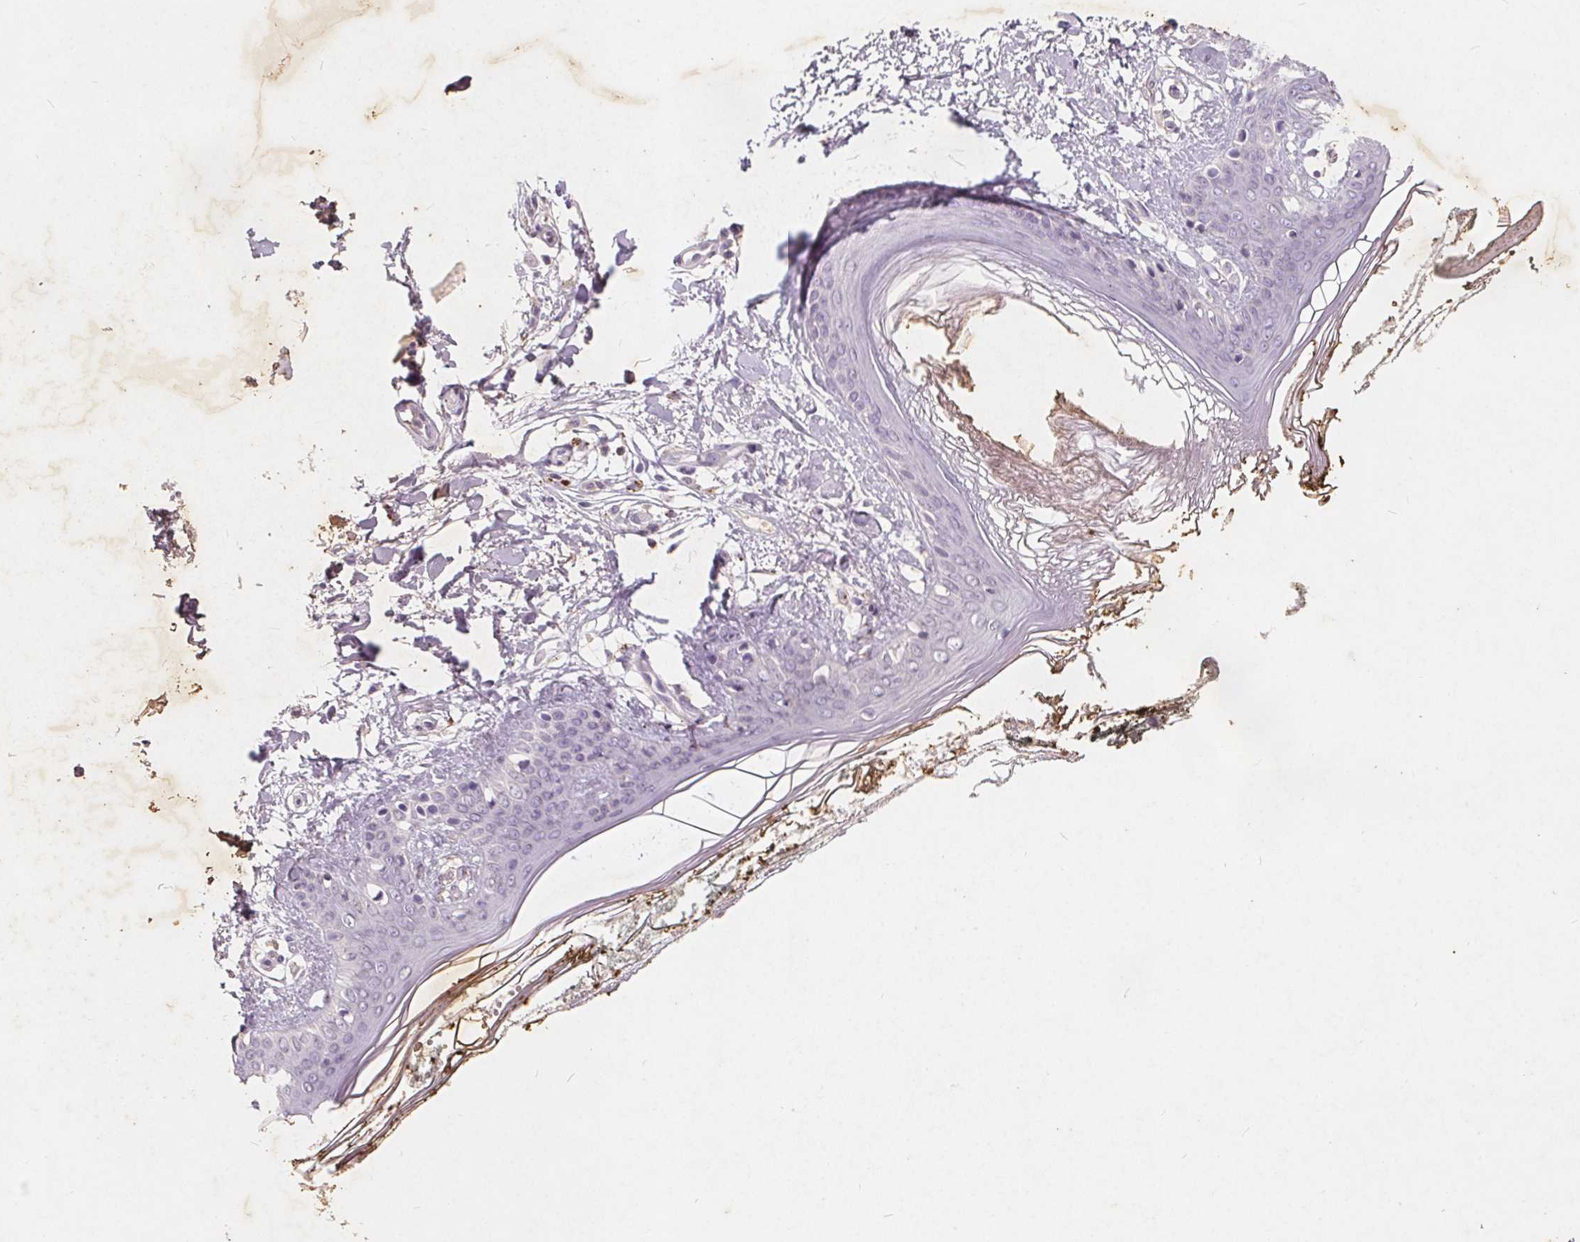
{"staining": {"intensity": "negative", "quantity": "none", "location": "none"}, "tissue": "skin", "cell_type": "Fibroblasts", "image_type": "normal", "snomed": [{"axis": "morphology", "description": "Normal tissue, NOS"}, {"axis": "topography", "description": "Skin"}], "caption": "An immunohistochemistry (IHC) photomicrograph of unremarkable skin is shown. There is no staining in fibroblasts of skin.", "gene": "C19orf84", "patient": {"sex": "female", "age": 34}}